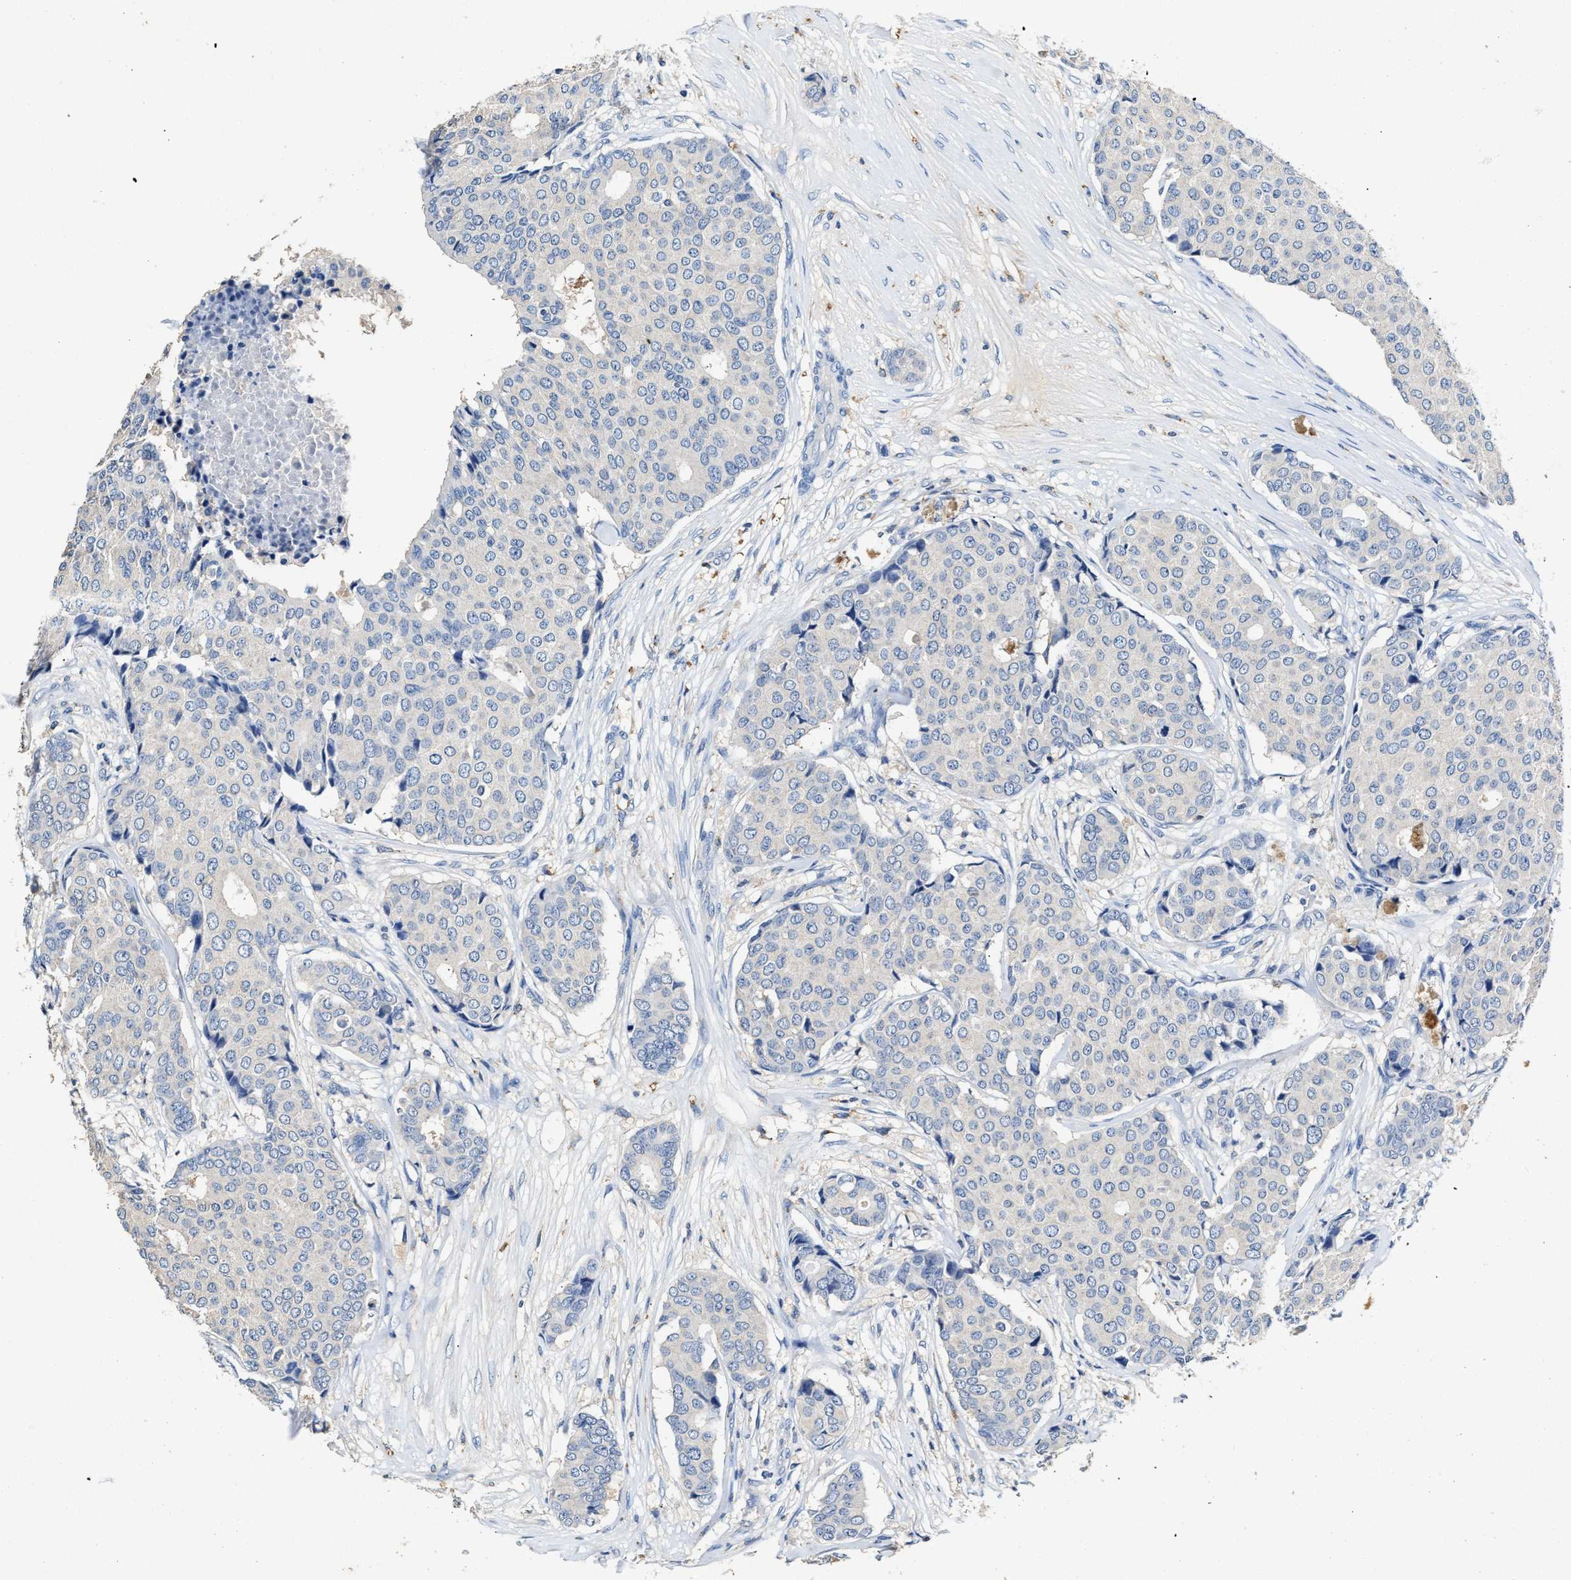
{"staining": {"intensity": "negative", "quantity": "none", "location": "none"}, "tissue": "breast cancer", "cell_type": "Tumor cells", "image_type": "cancer", "snomed": [{"axis": "morphology", "description": "Duct carcinoma"}, {"axis": "topography", "description": "Breast"}], "caption": "Tumor cells are negative for brown protein staining in infiltrating ductal carcinoma (breast). (Brightfield microscopy of DAB immunohistochemistry at high magnification).", "gene": "SLCO2B1", "patient": {"sex": "female", "age": 75}}